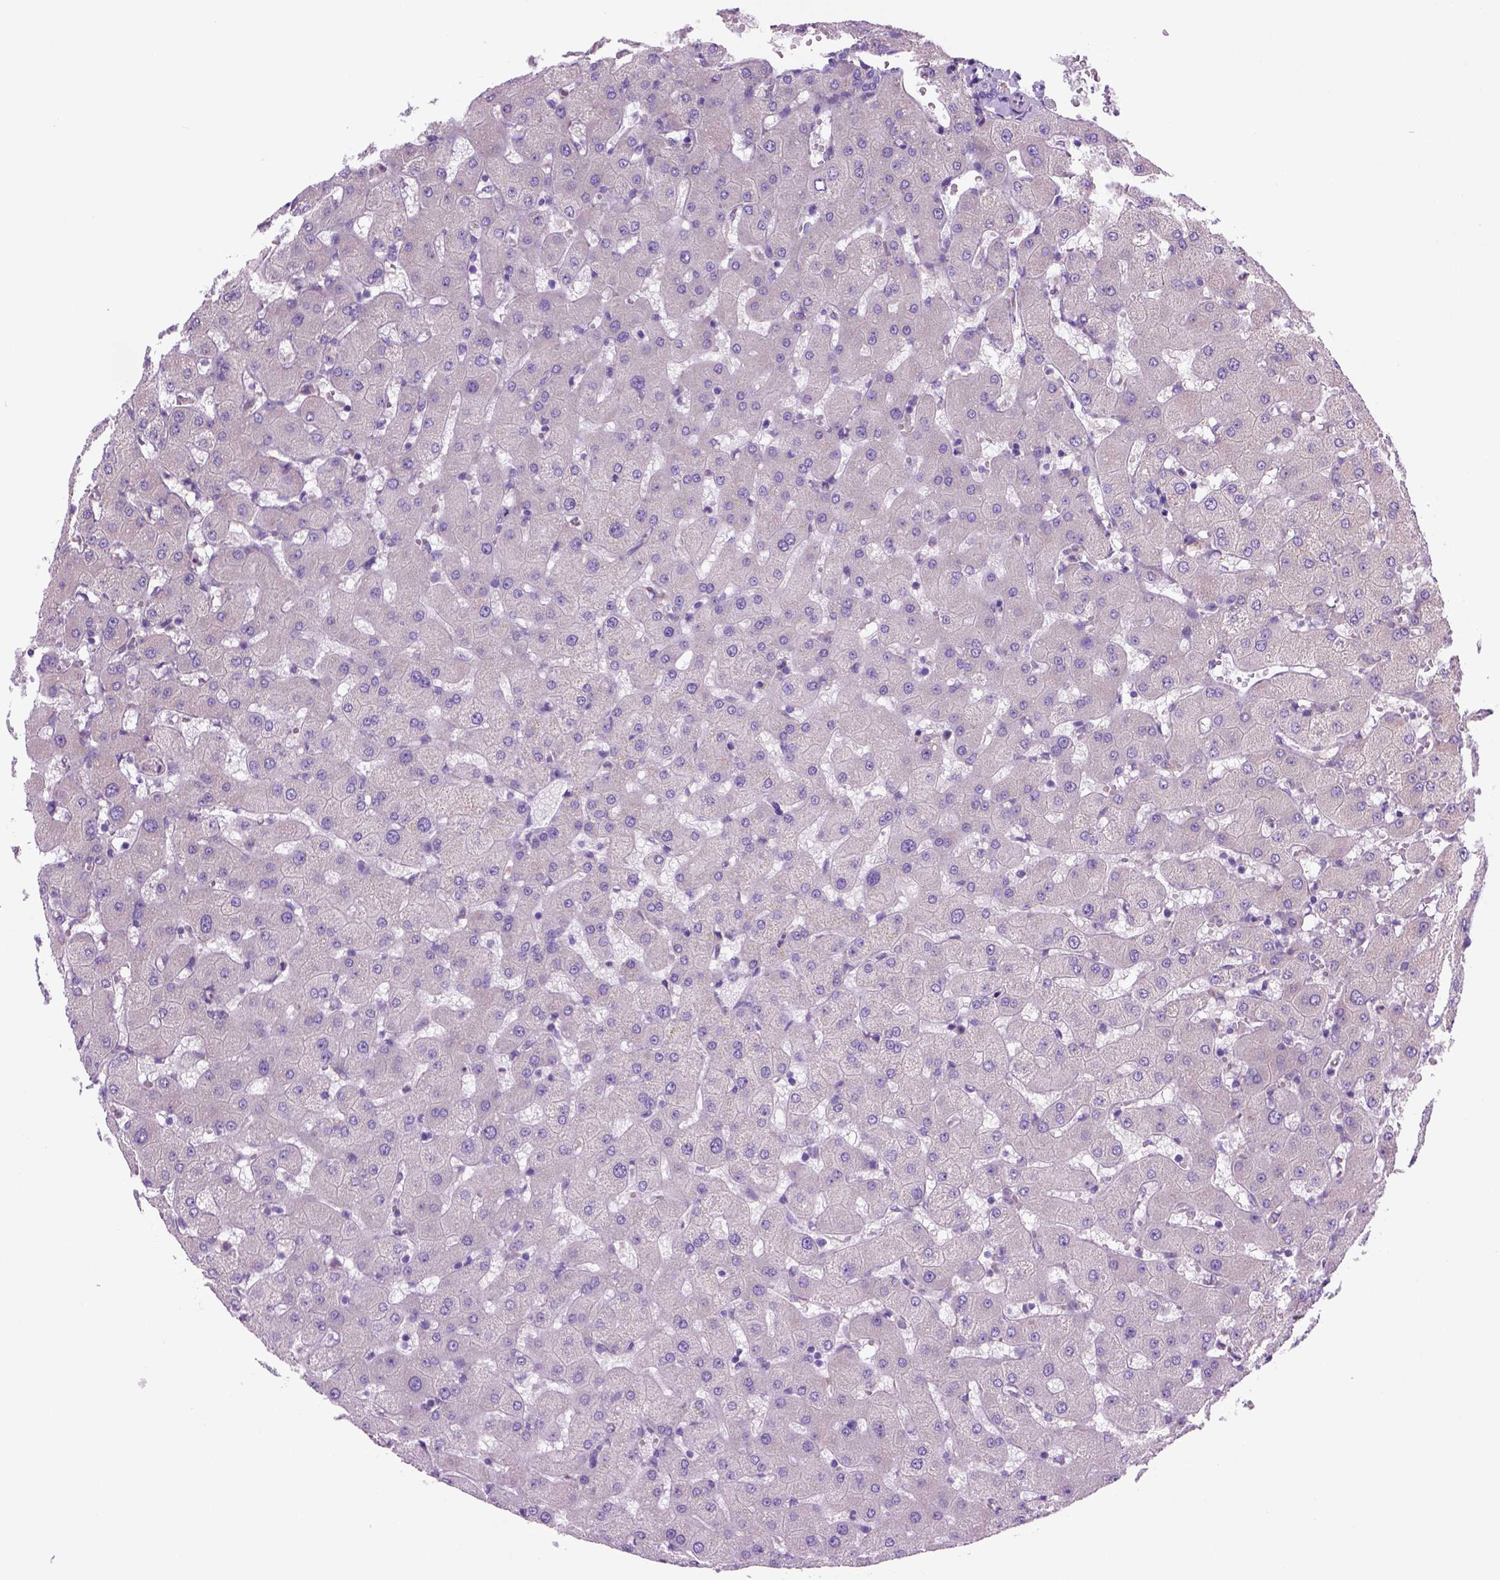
{"staining": {"intensity": "negative", "quantity": "none", "location": "none"}, "tissue": "liver", "cell_type": "Cholangiocytes", "image_type": "normal", "snomed": [{"axis": "morphology", "description": "Normal tissue, NOS"}, {"axis": "topography", "description": "Liver"}], "caption": "Immunohistochemical staining of benign liver shows no significant staining in cholangiocytes. (IHC, brightfield microscopy, high magnification).", "gene": "PIAS3", "patient": {"sex": "female", "age": 63}}